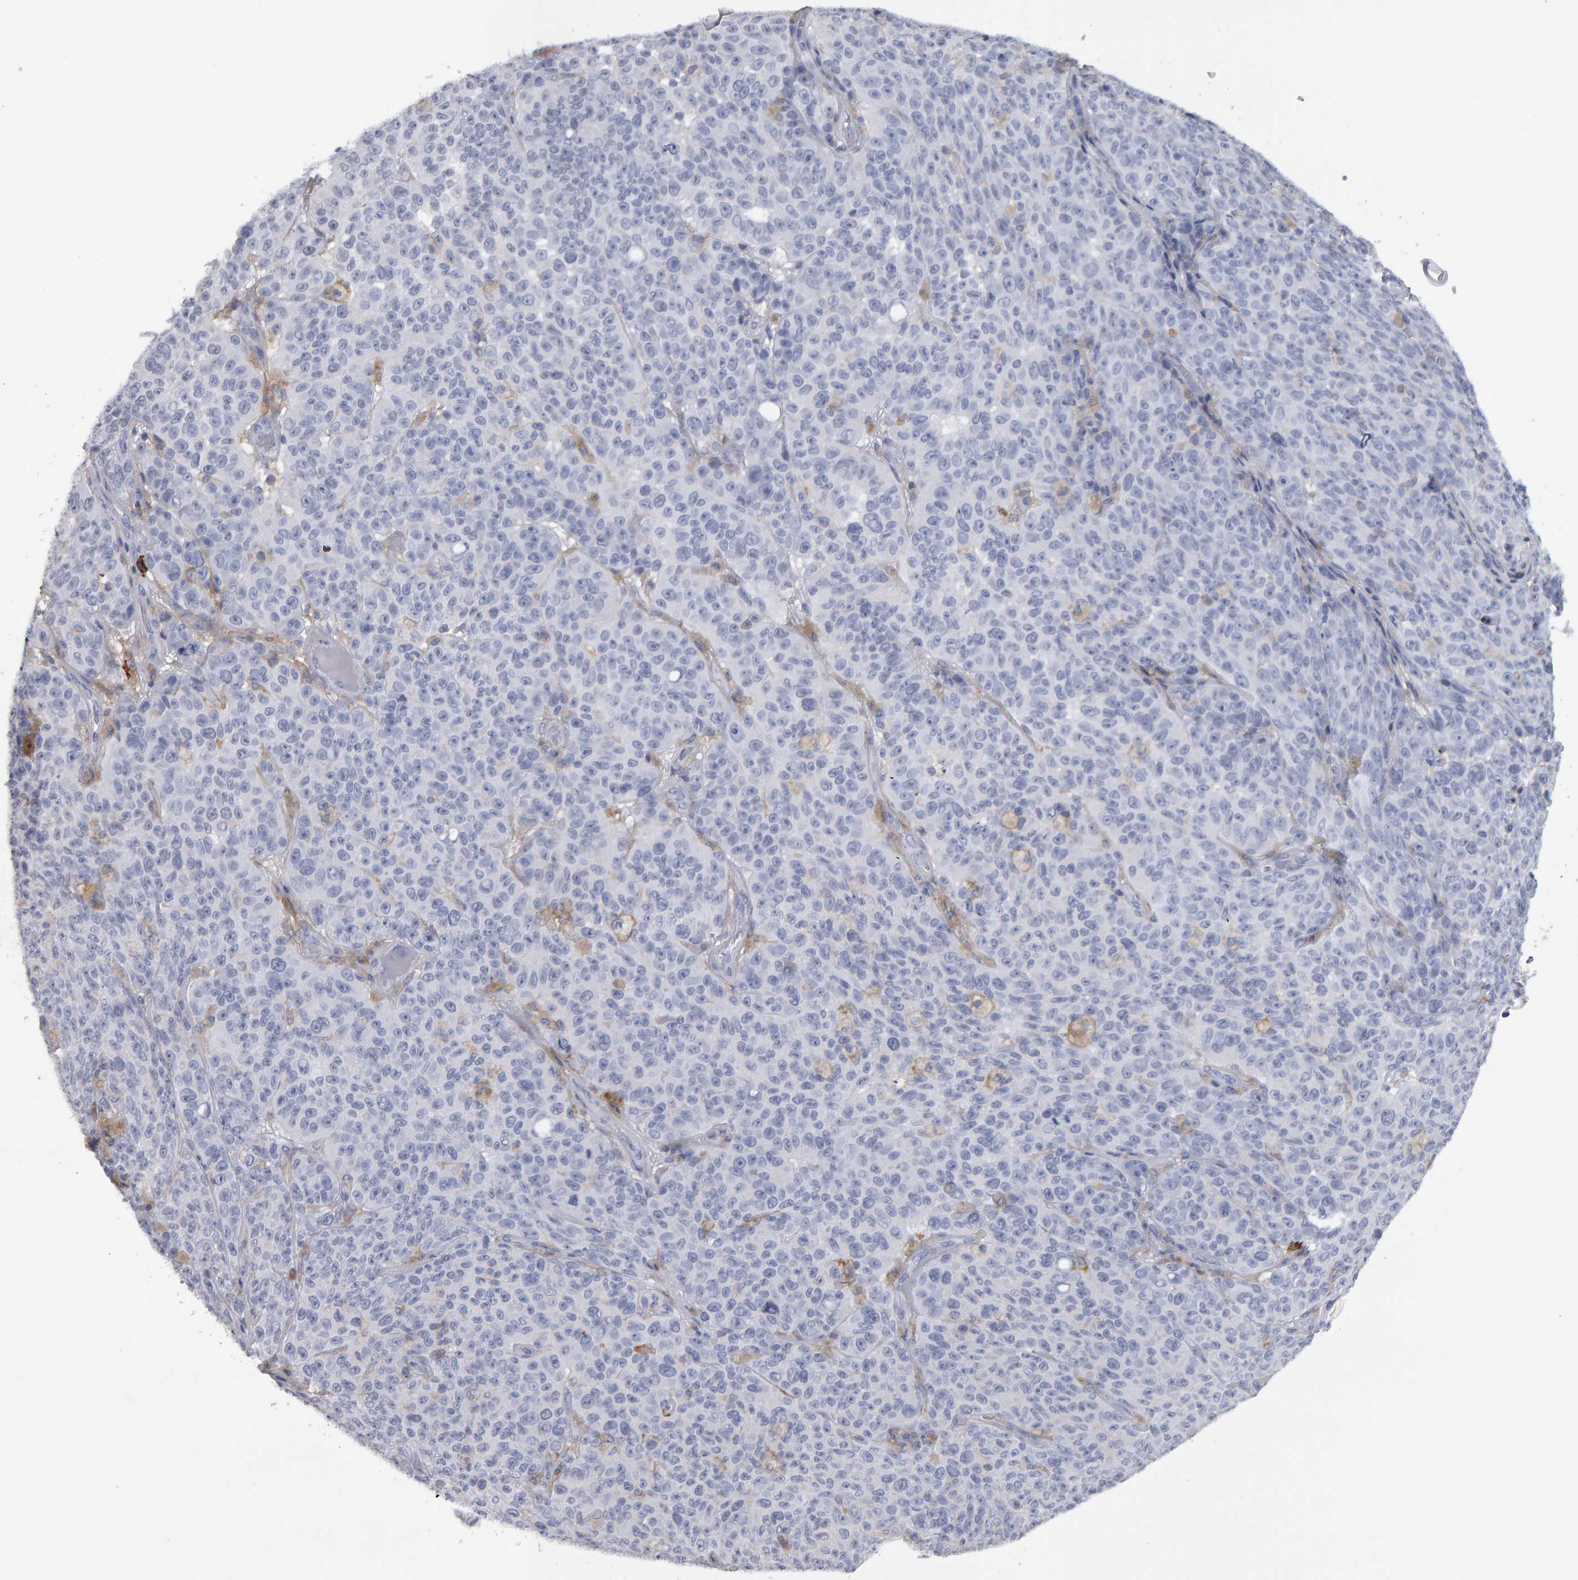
{"staining": {"intensity": "negative", "quantity": "none", "location": "none"}, "tissue": "melanoma", "cell_type": "Tumor cells", "image_type": "cancer", "snomed": [{"axis": "morphology", "description": "Malignant melanoma, NOS"}, {"axis": "topography", "description": "Skin"}], "caption": "Immunohistochemistry (IHC) micrograph of neoplastic tissue: melanoma stained with DAB (3,3'-diaminobenzidine) reveals no significant protein staining in tumor cells.", "gene": "CD38", "patient": {"sex": "female", "age": 82}}